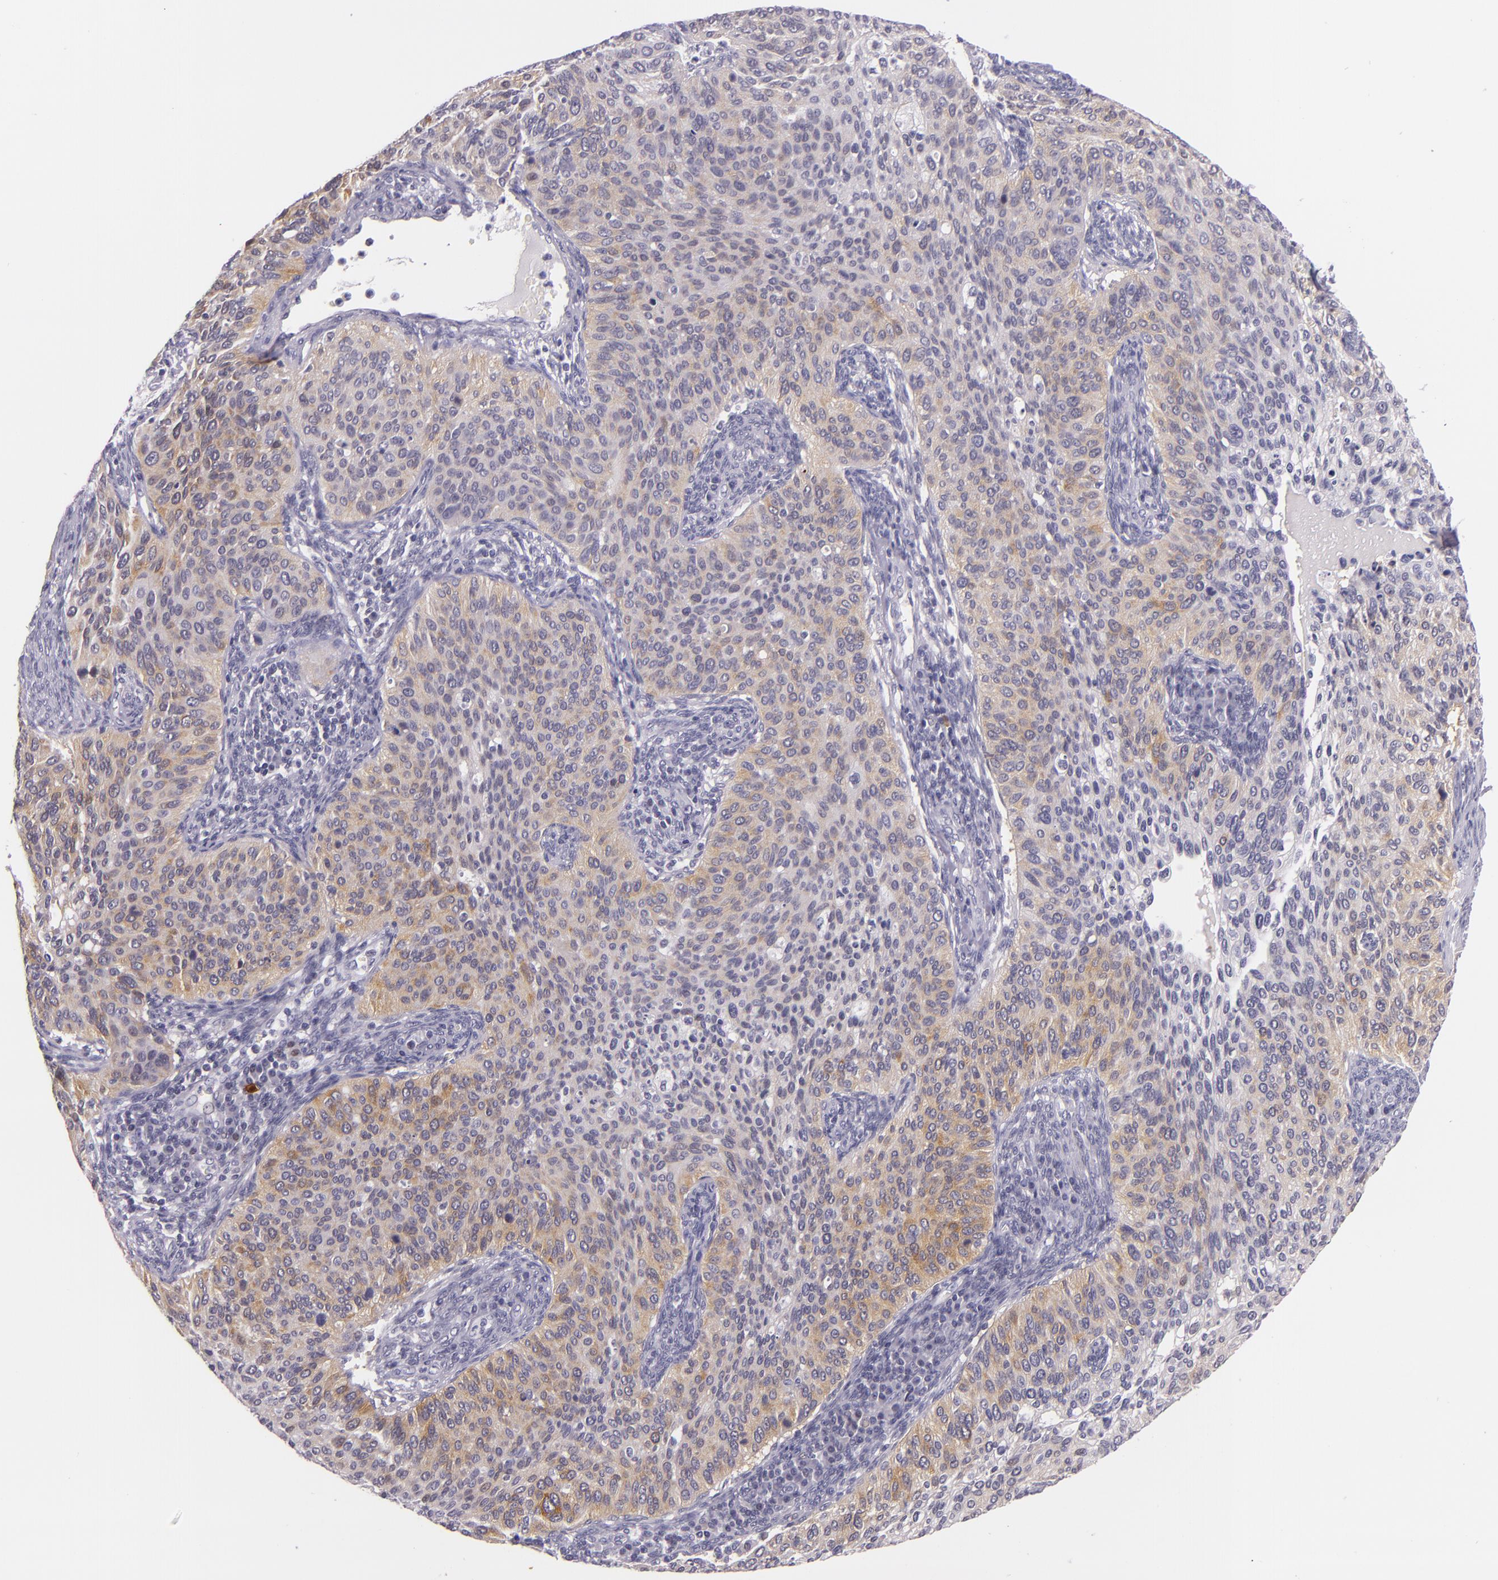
{"staining": {"intensity": "moderate", "quantity": ">75%", "location": "cytoplasmic/membranous"}, "tissue": "cervical cancer", "cell_type": "Tumor cells", "image_type": "cancer", "snomed": [{"axis": "morphology", "description": "Adenocarcinoma, NOS"}, {"axis": "topography", "description": "Cervix"}], "caption": "Immunohistochemistry (IHC) (DAB) staining of adenocarcinoma (cervical) exhibits moderate cytoplasmic/membranous protein staining in approximately >75% of tumor cells.", "gene": "HSP90AA1", "patient": {"sex": "female", "age": 29}}